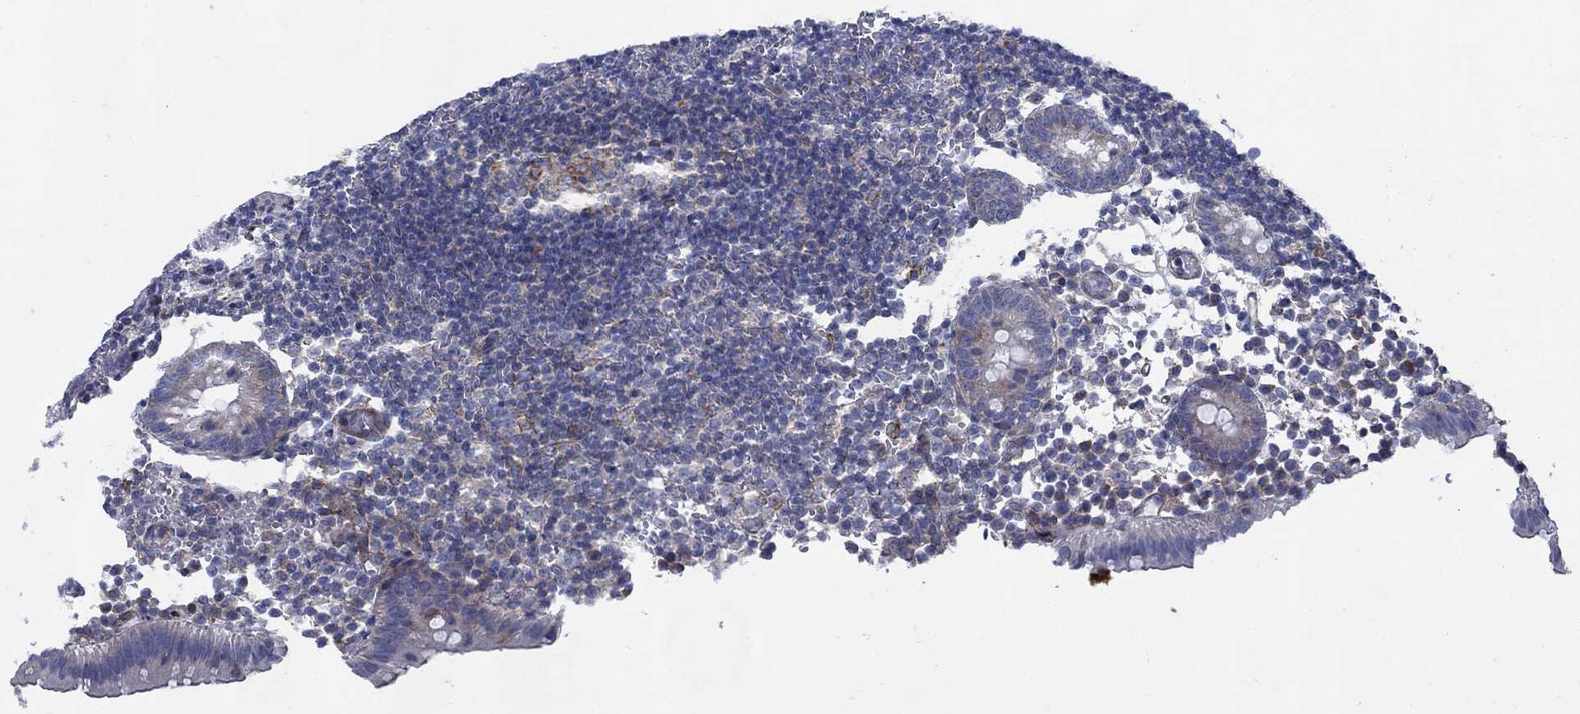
{"staining": {"intensity": "weak", "quantity": "25%-75%", "location": "cytoplasmic/membranous"}, "tissue": "appendix", "cell_type": "Glandular cells", "image_type": "normal", "snomed": [{"axis": "morphology", "description": "Normal tissue, NOS"}, {"axis": "topography", "description": "Appendix"}], "caption": "A low amount of weak cytoplasmic/membranous expression is identified in approximately 25%-75% of glandular cells in benign appendix. Using DAB (brown) and hematoxylin (blue) stains, captured at high magnification using brightfield microscopy.", "gene": "FXR1", "patient": {"sex": "female", "age": 40}}